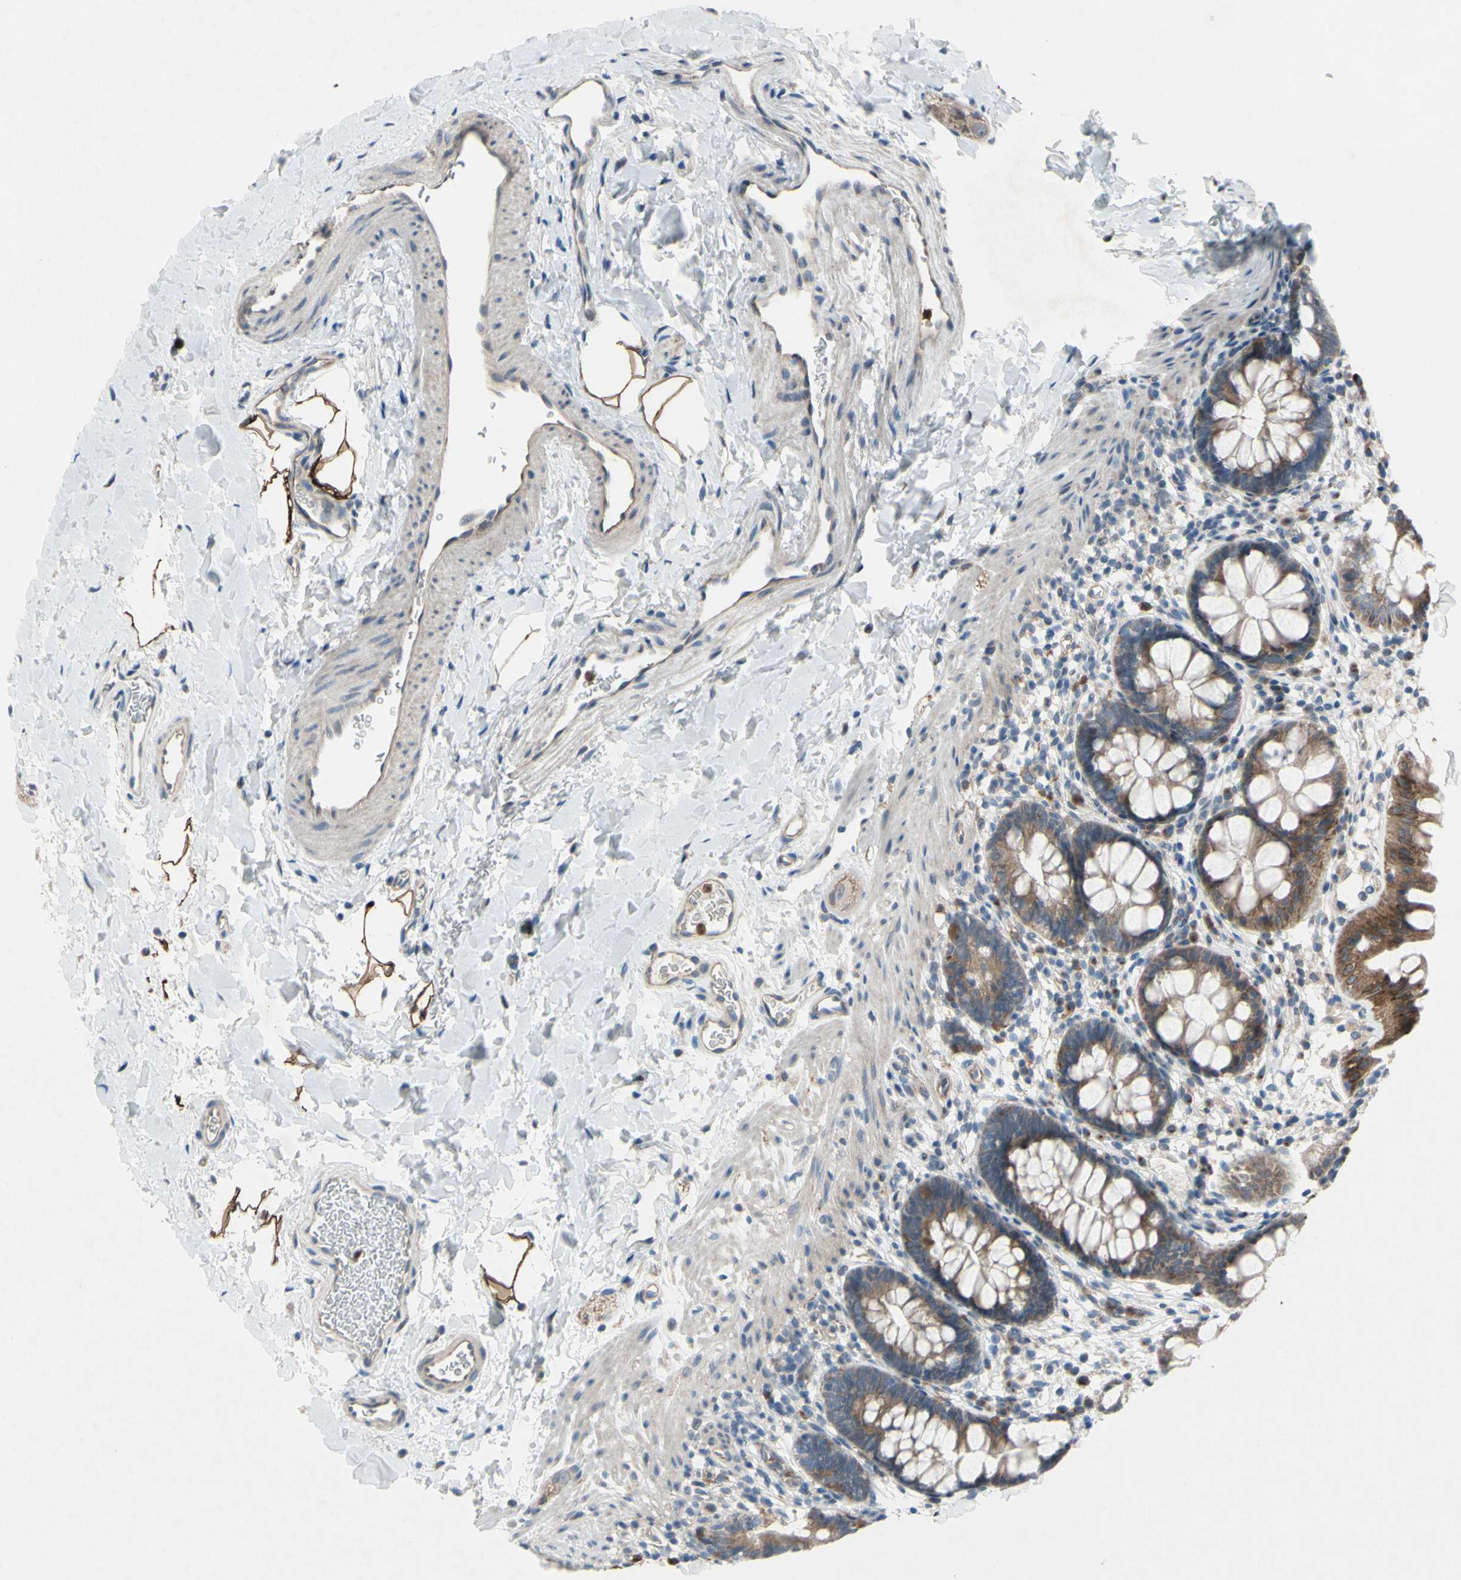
{"staining": {"intensity": "moderate", "quantity": ">75%", "location": "cytoplasmic/membranous"}, "tissue": "rectum", "cell_type": "Glandular cells", "image_type": "normal", "snomed": [{"axis": "morphology", "description": "Normal tissue, NOS"}, {"axis": "topography", "description": "Rectum"}], "caption": "Moderate cytoplasmic/membranous expression is present in about >75% of glandular cells in benign rectum.", "gene": "GRAMD2B", "patient": {"sex": "female", "age": 24}}